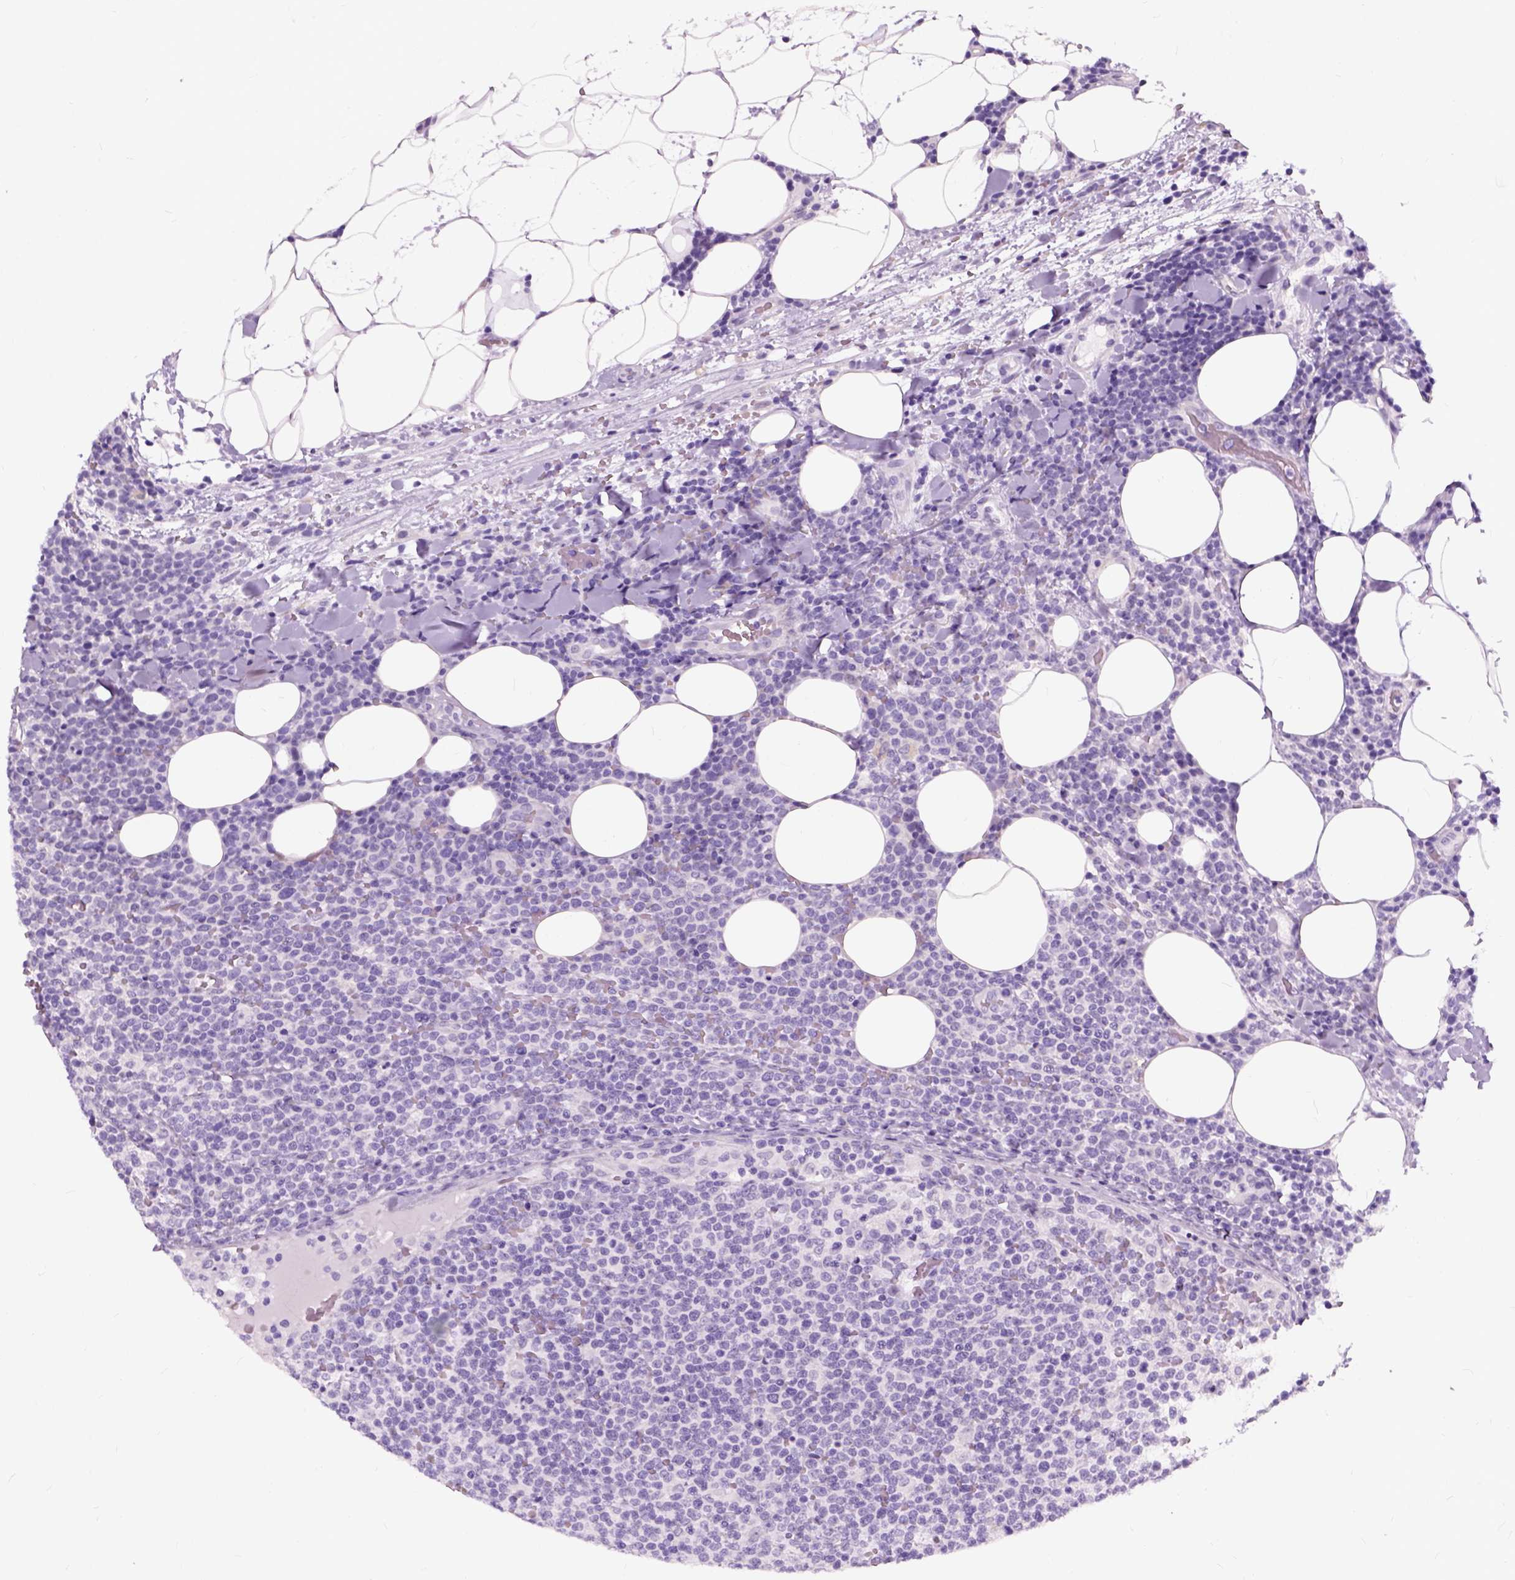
{"staining": {"intensity": "negative", "quantity": "none", "location": "none"}, "tissue": "lymphoma", "cell_type": "Tumor cells", "image_type": "cancer", "snomed": [{"axis": "morphology", "description": "Malignant lymphoma, non-Hodgkin's type, High grade"}, {"axis": "topography", "description": "Lymph node"}], "caption": "Tumor cells show no significant protein positivity in lymphoma.", "gene": "AXDND1", "patient": {"sex": "male", "age": 61}}